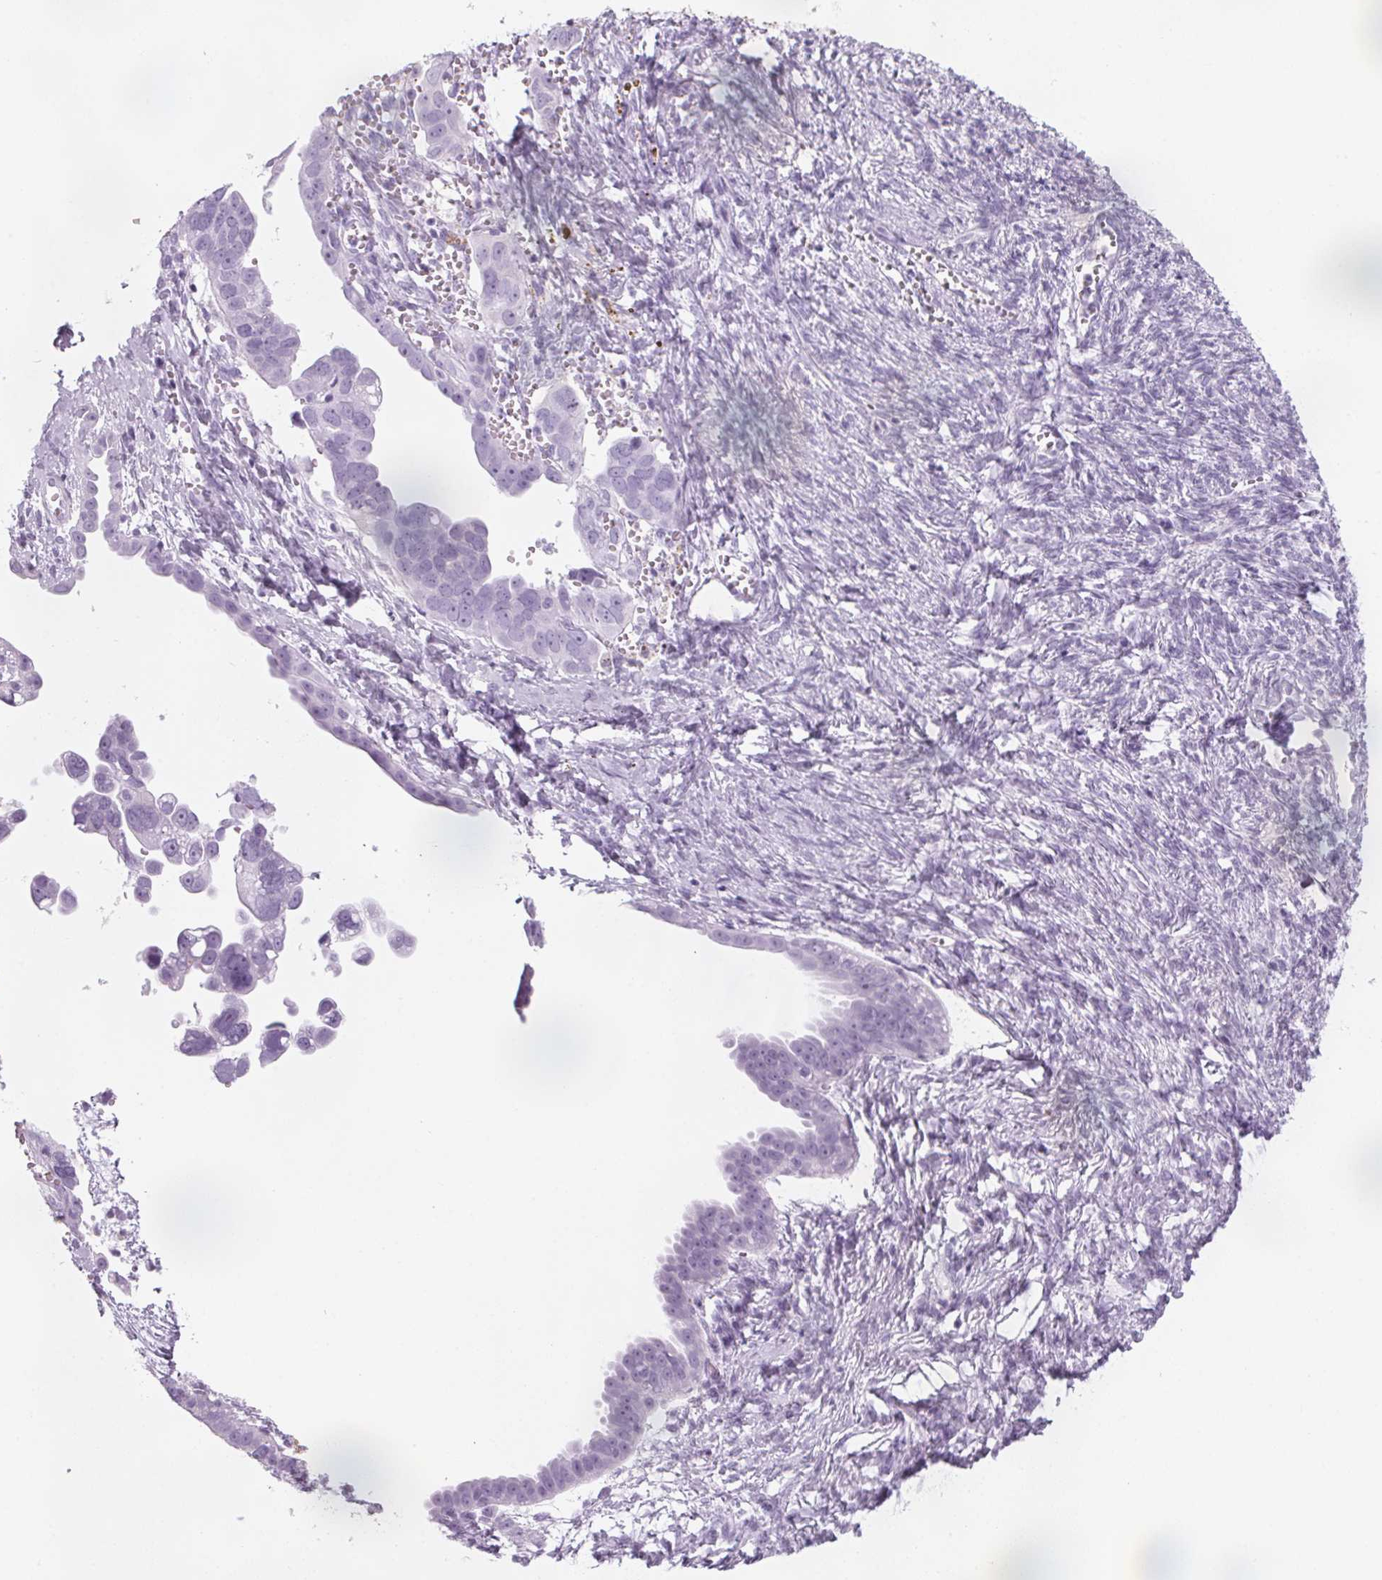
{"staining": {"intensity": "negative", "quantity": "none", "location": "none"}, "tissue": "ovarian cancer", "cell_type": "Tumor cells", "image_type": "cancer", "snomed": [{"axis": "morphology", "description": "Cystadenocarcinoma, serous, NOS"}, {"axis": "topography", "description": "Ovary"}], "caption": "Image shows no significant protein expression in tumor cells of ovarian serous cystadenocarcinoma.", "gene": "DNTTIP2", "patient": {"sex": "female", "age": 59}}